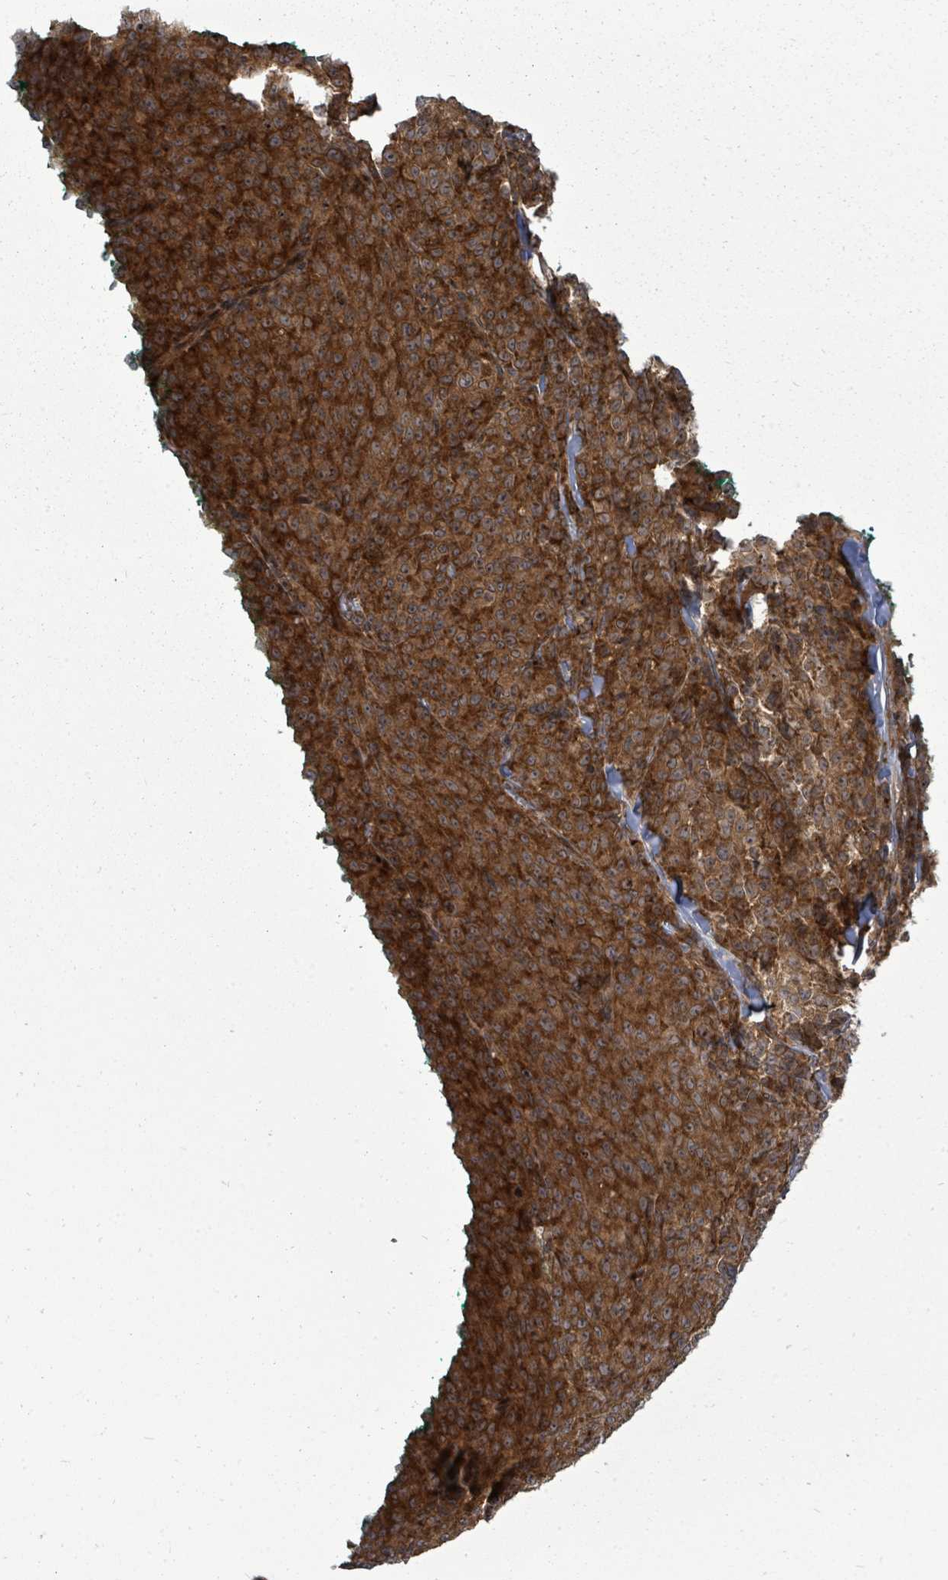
{"staining": {"intensity": "strong", "quantity": ">75%", "location": "cytoplasmic/membranous"}, "tissue": "melanoma", "cell_type": "Tumor cells", "image_type": "cancer", "snomed": [{"axis": "morphology", "description": "Malignant melanoma, NOS"}, {"axis": "topography", "description": "Skin"}], "caption": "Immunohistochemical staining of human malignant melanoma shows high levels of strong cytoplasmic/membranous protein staining in approximately >75% of tumor cells.", "gene": "EIF3C", "patient": {"sex": "female", "age": 52}}